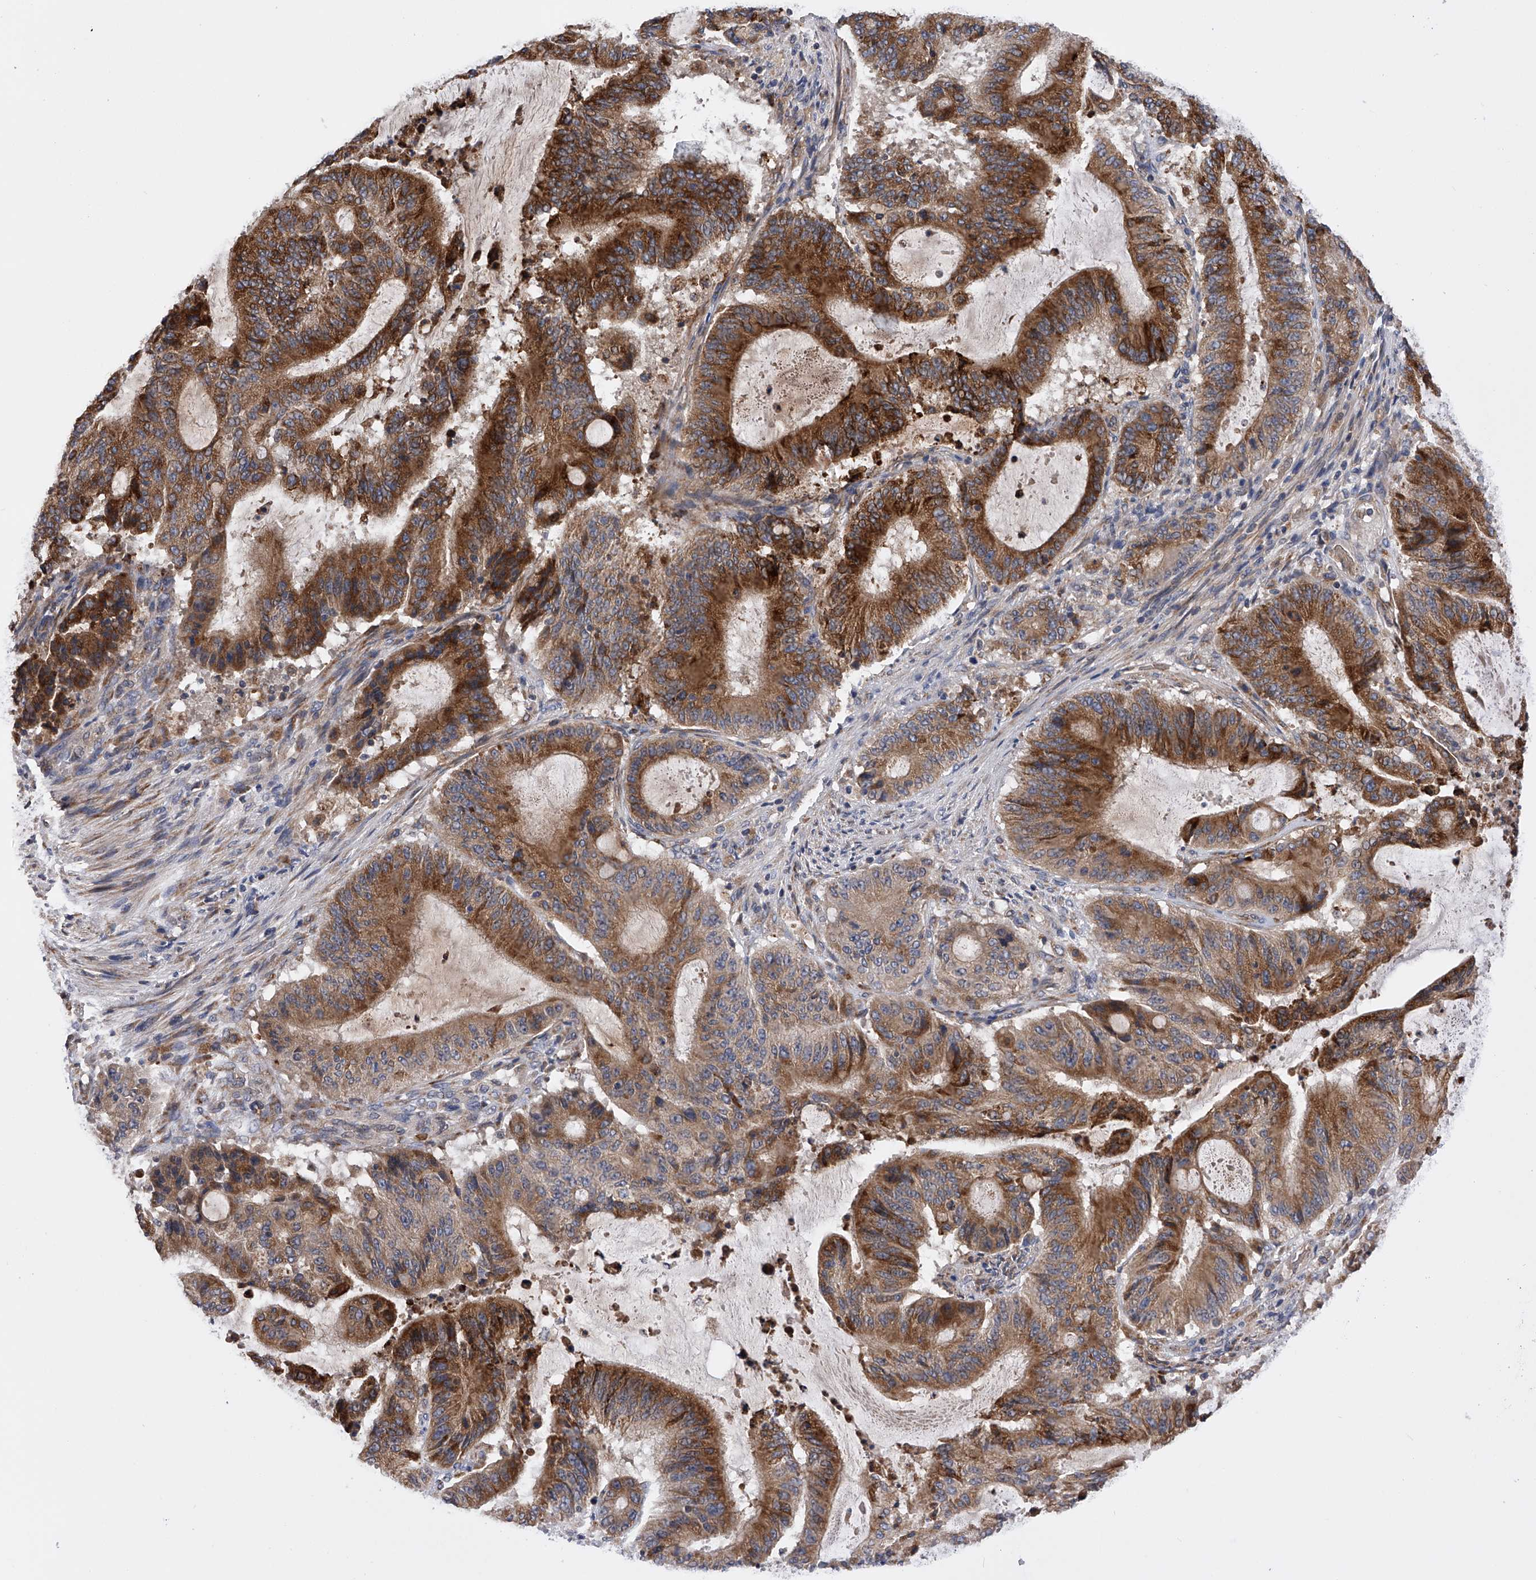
{"staining": {"intensity": "strong", "quantity": ">75%", "location": "cytoplasmic/membranous"}, "tissue": "liver cancer", "cell_type": "Tumor cells", "image_type": "cancer", "snomed": [{"axis": "morphology", "description": "Normal tissue, NOS"}, {"axis": "morphology", "description": "Cholangiocarcinoma"}, {"axis": "topography", "description": "Liver"}, {"axis": "topography", "description": "Peripheral nerve tissue"}], "caption": "Immunohistochemistry (DAB) staining of liver cholangiocarcinoma displays strong cytoplasmic/membranous protein staining in about >75% of tumor cells.", "gene": "SPOCK1", "patient": {"sex": "female", "age": 73}}